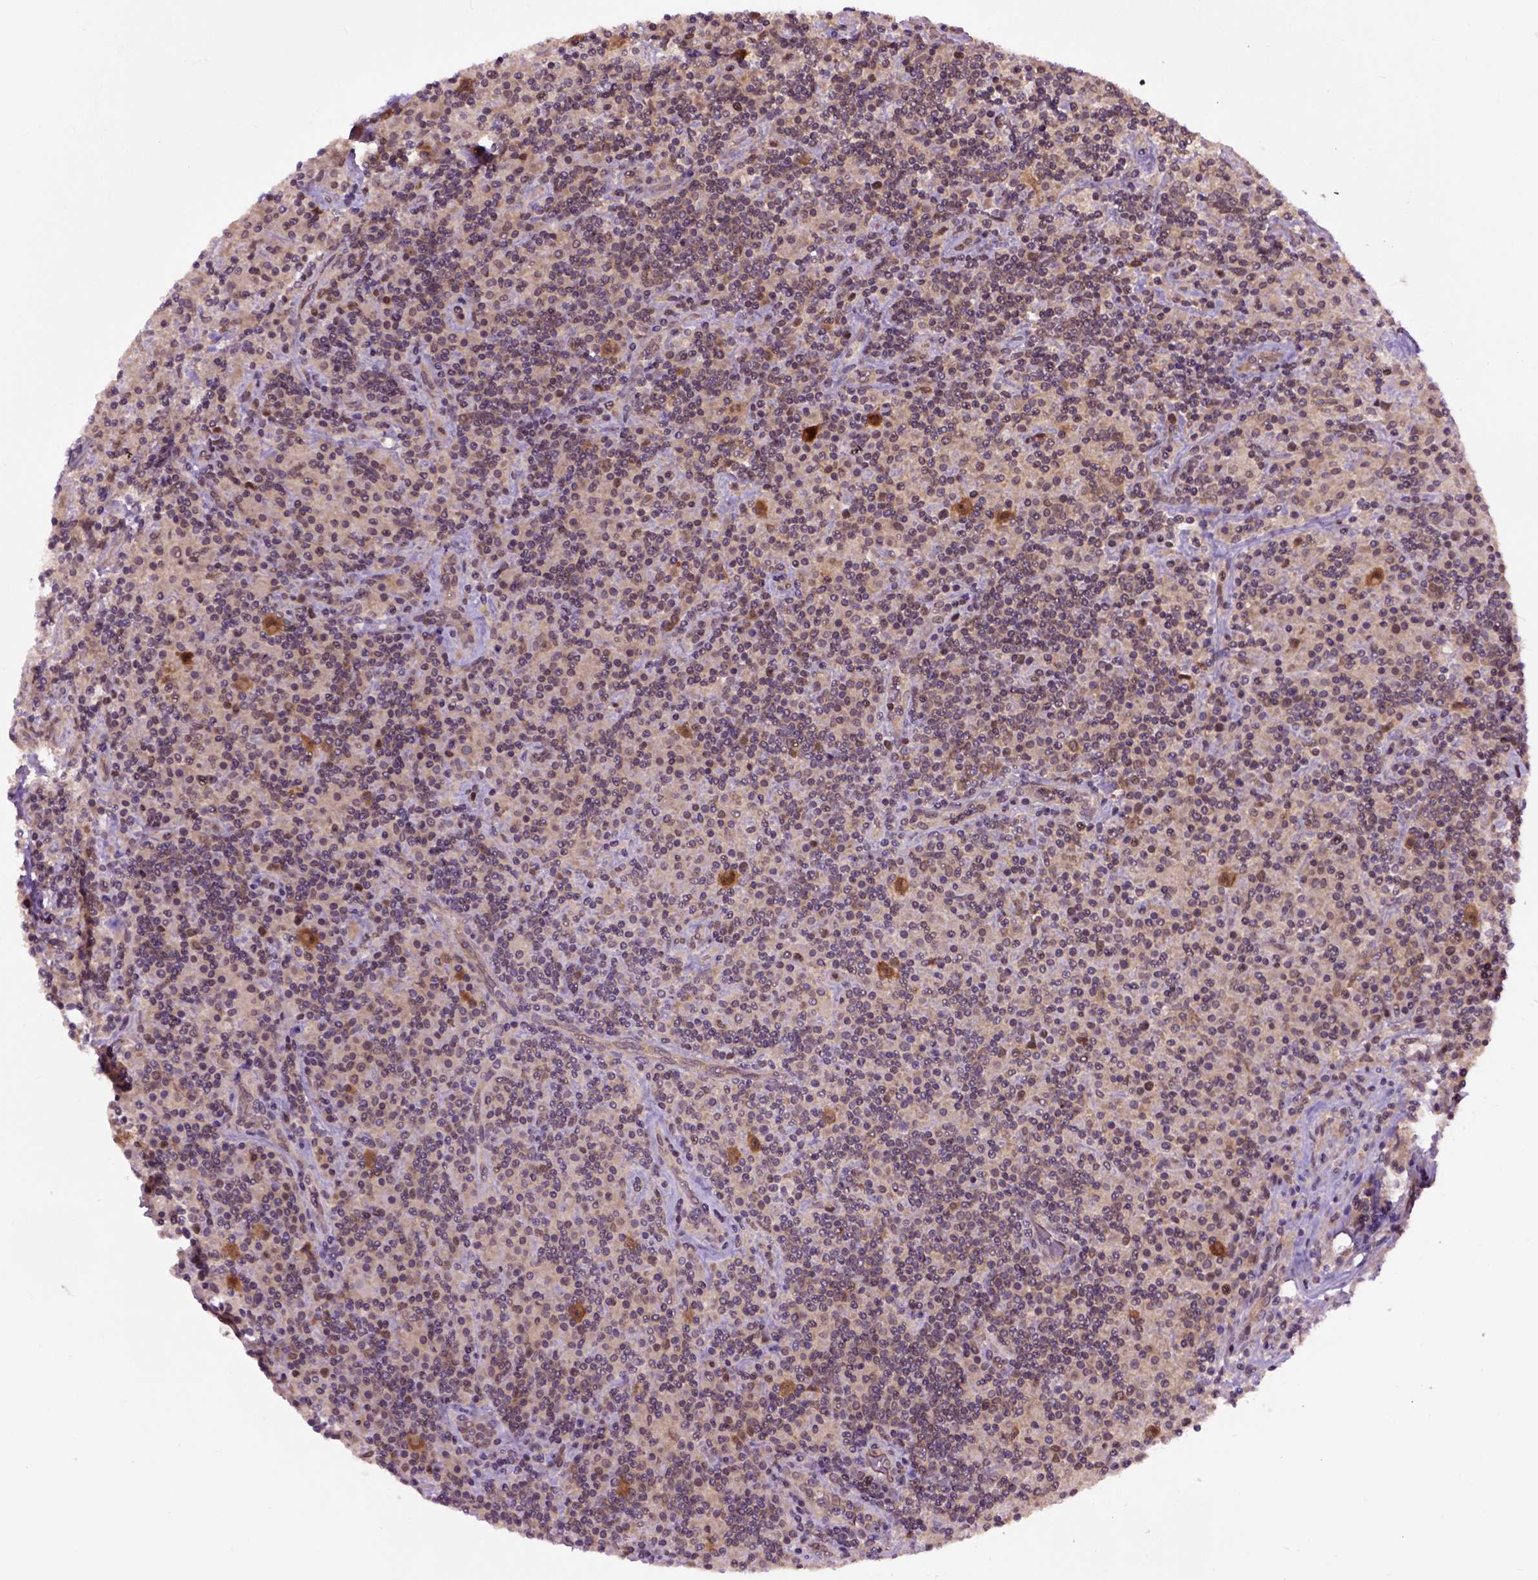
{"staining": {"intensity": "weak", "quantity": ">75%", "location": "cytoplasmic/membranous"}, "tissue": "lymphoma", "cell_type": "Tumor cells", "image_type": "cancer", "snomed": [{"axis": "morphology", "description": "Hodgkin's disease, NOS"}, {"axis": "topography", "description": "Lymph node"}], "caption": "Brown immunohistochemical staining in lymphoma reveals weak cytoplasmic/membranous staining in approximately >75% of tumor cells. The protein is shown in brown color, while the nuclei are stained blue.", "gene": "WDR48", "patient": {"sex": "male", "age": 70}}